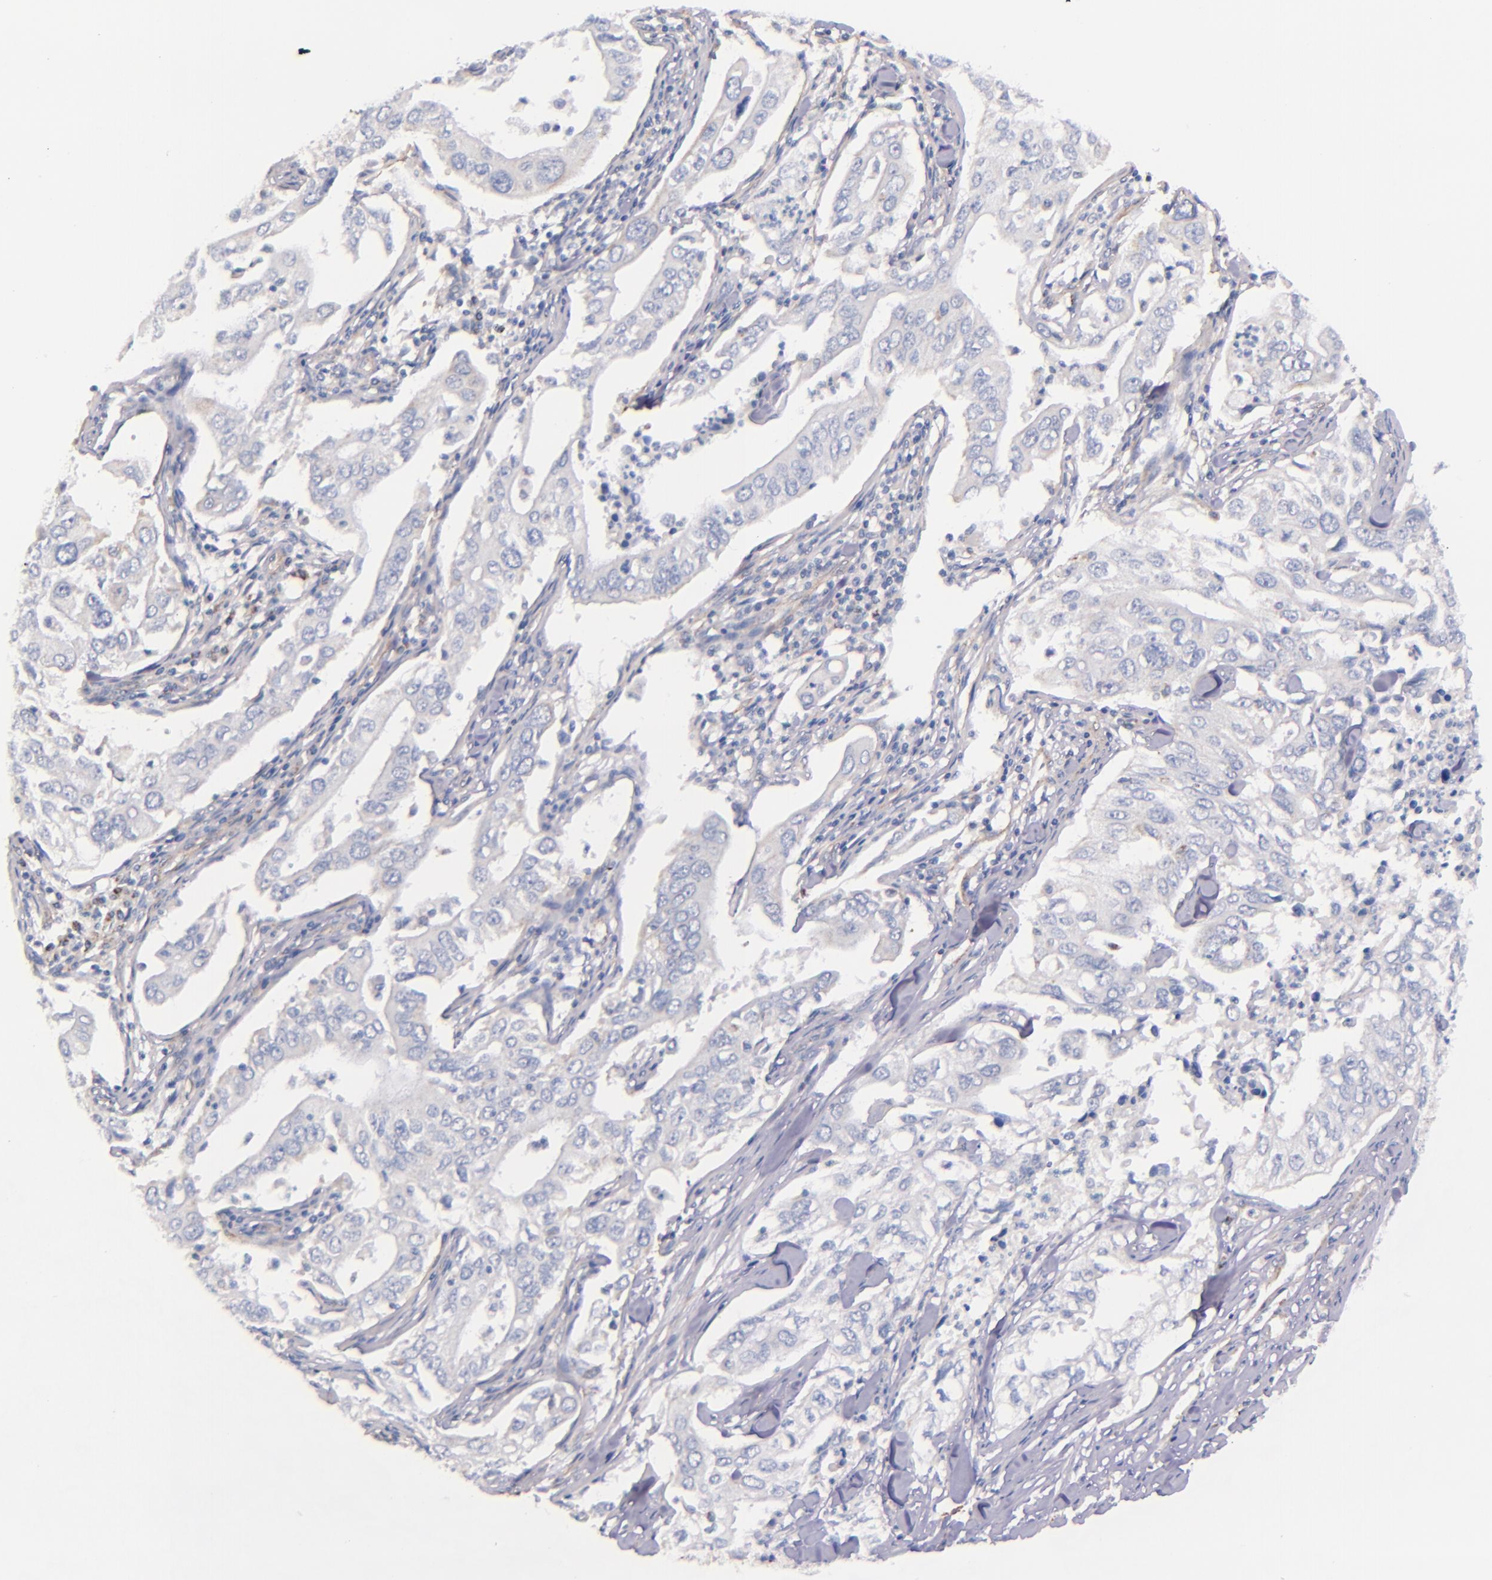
{"staining": {"intensity": "negative", "quantity": "none", "location": "none"}, "tissue": "lung cancer", "cell_type": "Tumor cells", "image_type": "cancer", "snomed": [{"axis": "morphology", "description": "Adenocarcinoma, NOS"}, {"axis": "topography", "description": "Lung"}], "caption": "Protein analysis of adenocarcinoma (lung) exhibits no significant expression in tumor cells. Brightfield microscopy of immunohistochemistry (IHC) stained with DAB (3,3'-diaminobenzidine) (brown) and hematoxylin (blue), captured at high magnification.", "gene": "IDH3G", "patient": {"sex": "male", "age": 48}}